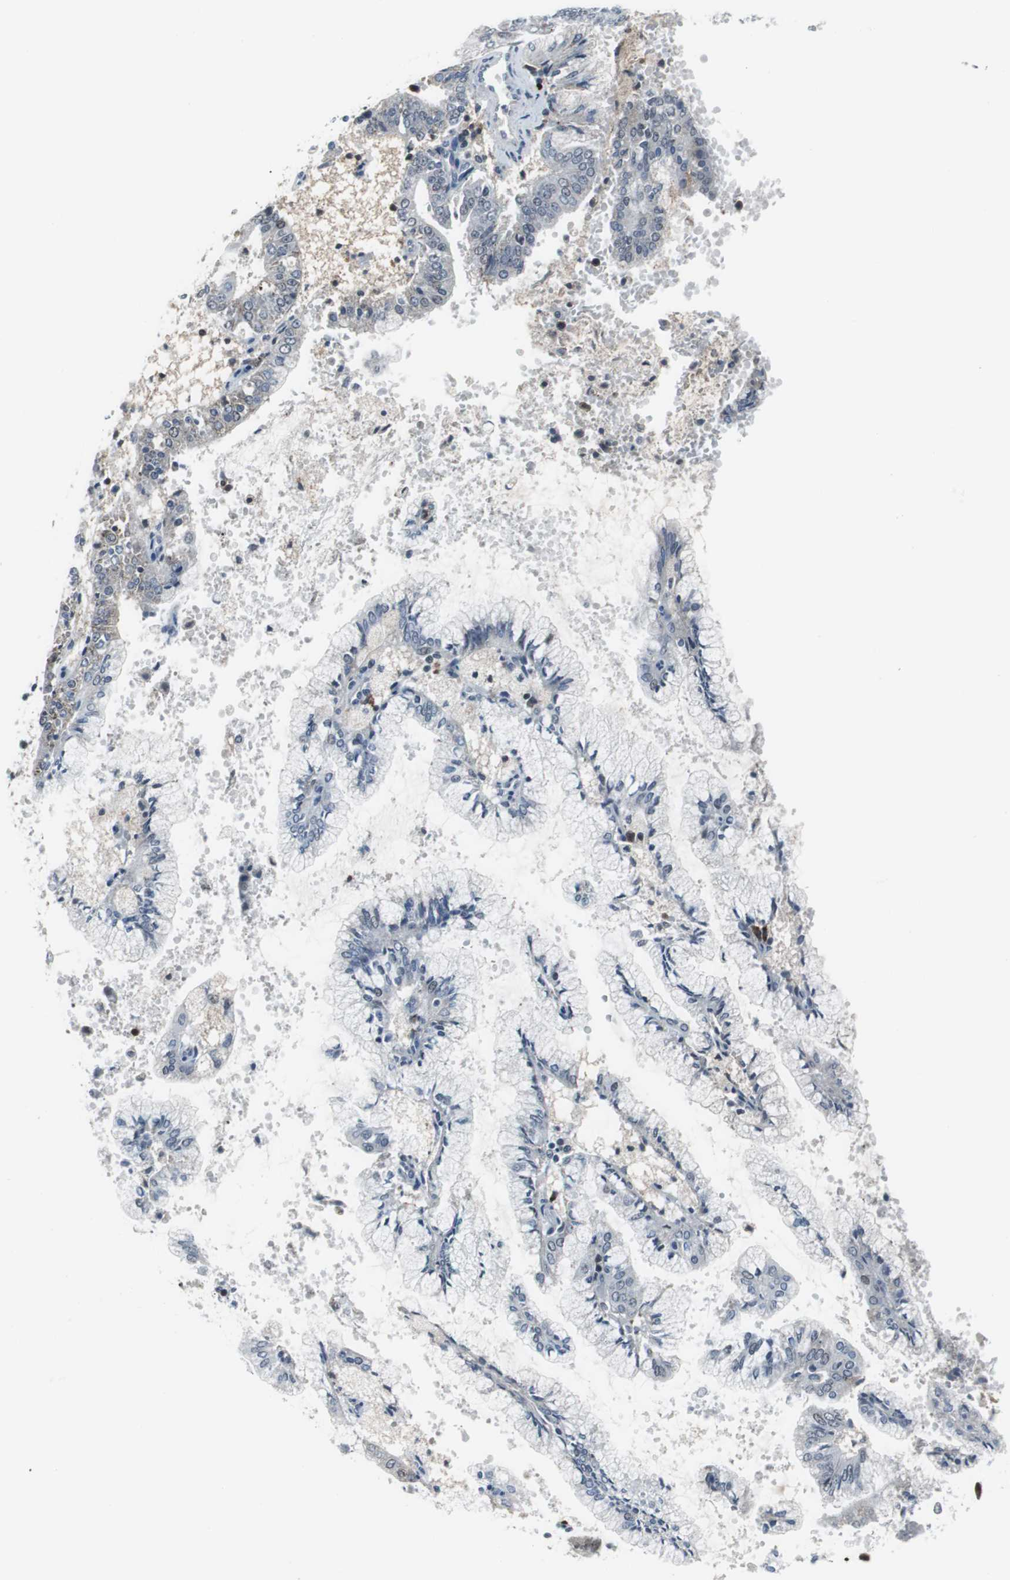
{"staining": {"intensity": "weak", "quantity": "<25%", "location": "cytoplasmic/membranous"}, "tissue": "endometrial cancer", "cell_type": "Tumor cells", "image_type": "cancer", "snomed": [{"axis": "morphology", "description": "Adenocarcinoma, NOS"}, {"axis": "topography", "description": "Endometrium"}], "caption": "Immunohistochemistry (IHC) of human endometrial adenocarcinoma shows no positivity in tumor cells. (DAB IHC, high magnification).", "gene": "DOK1", "patient": {"sex": "female", "age": 63}}